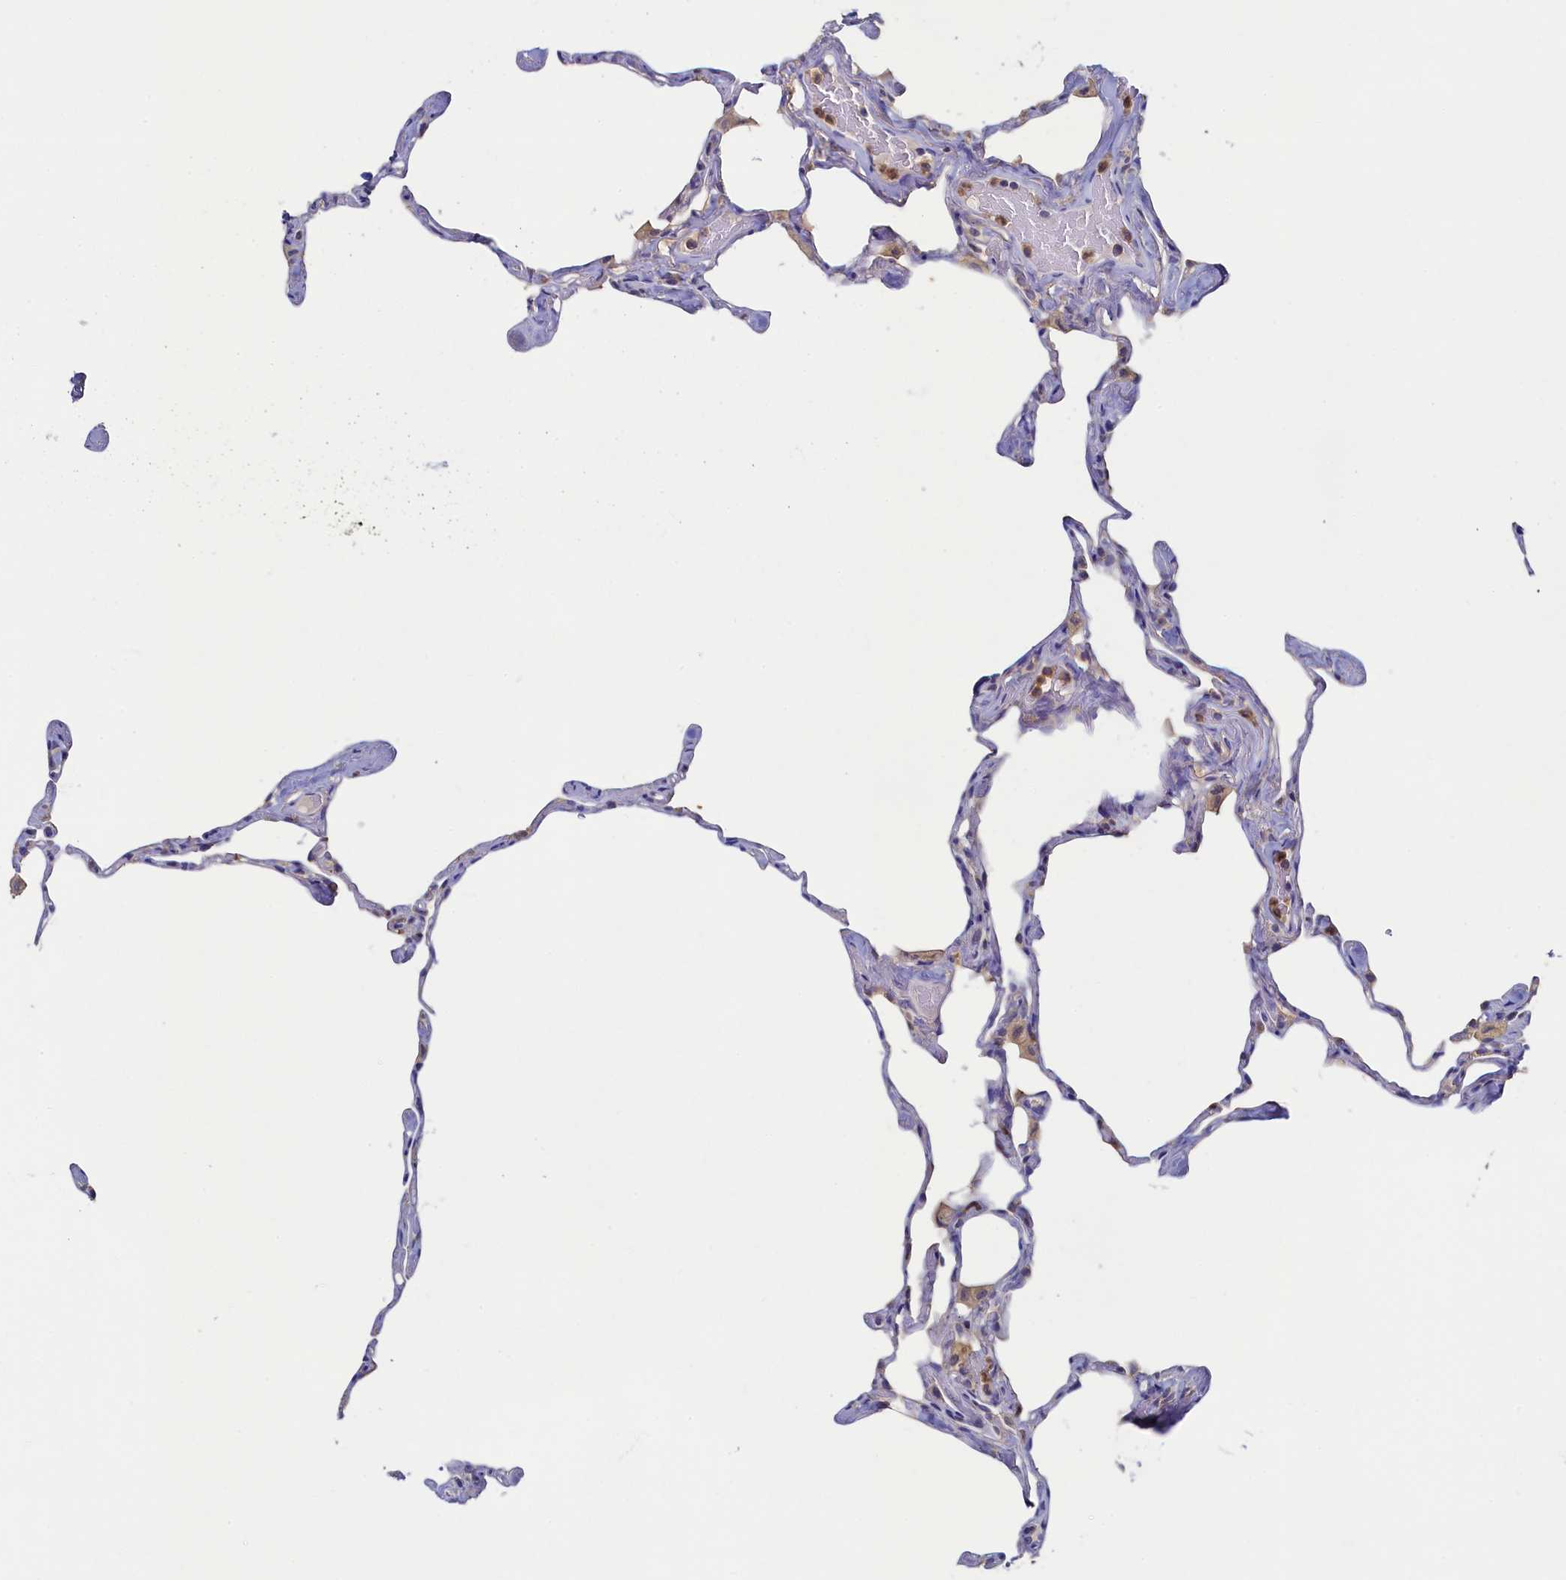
{"staining": {"intensity": "moderate", "quantity": "<25%", "location": "cytoplasmic/membranous"}, "tissue": "lung", "cell_type": "Alveolar cells", "image_type": "normal", "snomed": [{"axis": "morphology", "description": "Normal tissue, NOS"}, {"axis": "topography", "description": "Lung"}], "caption": "A histopathology image of human lung stained for a protein demonstrates moderate cytoplasmic/membranous brown staining in alveolar cells.", "gene": "TIMM8B", "patient": {"sex": "male", "age": 65}}